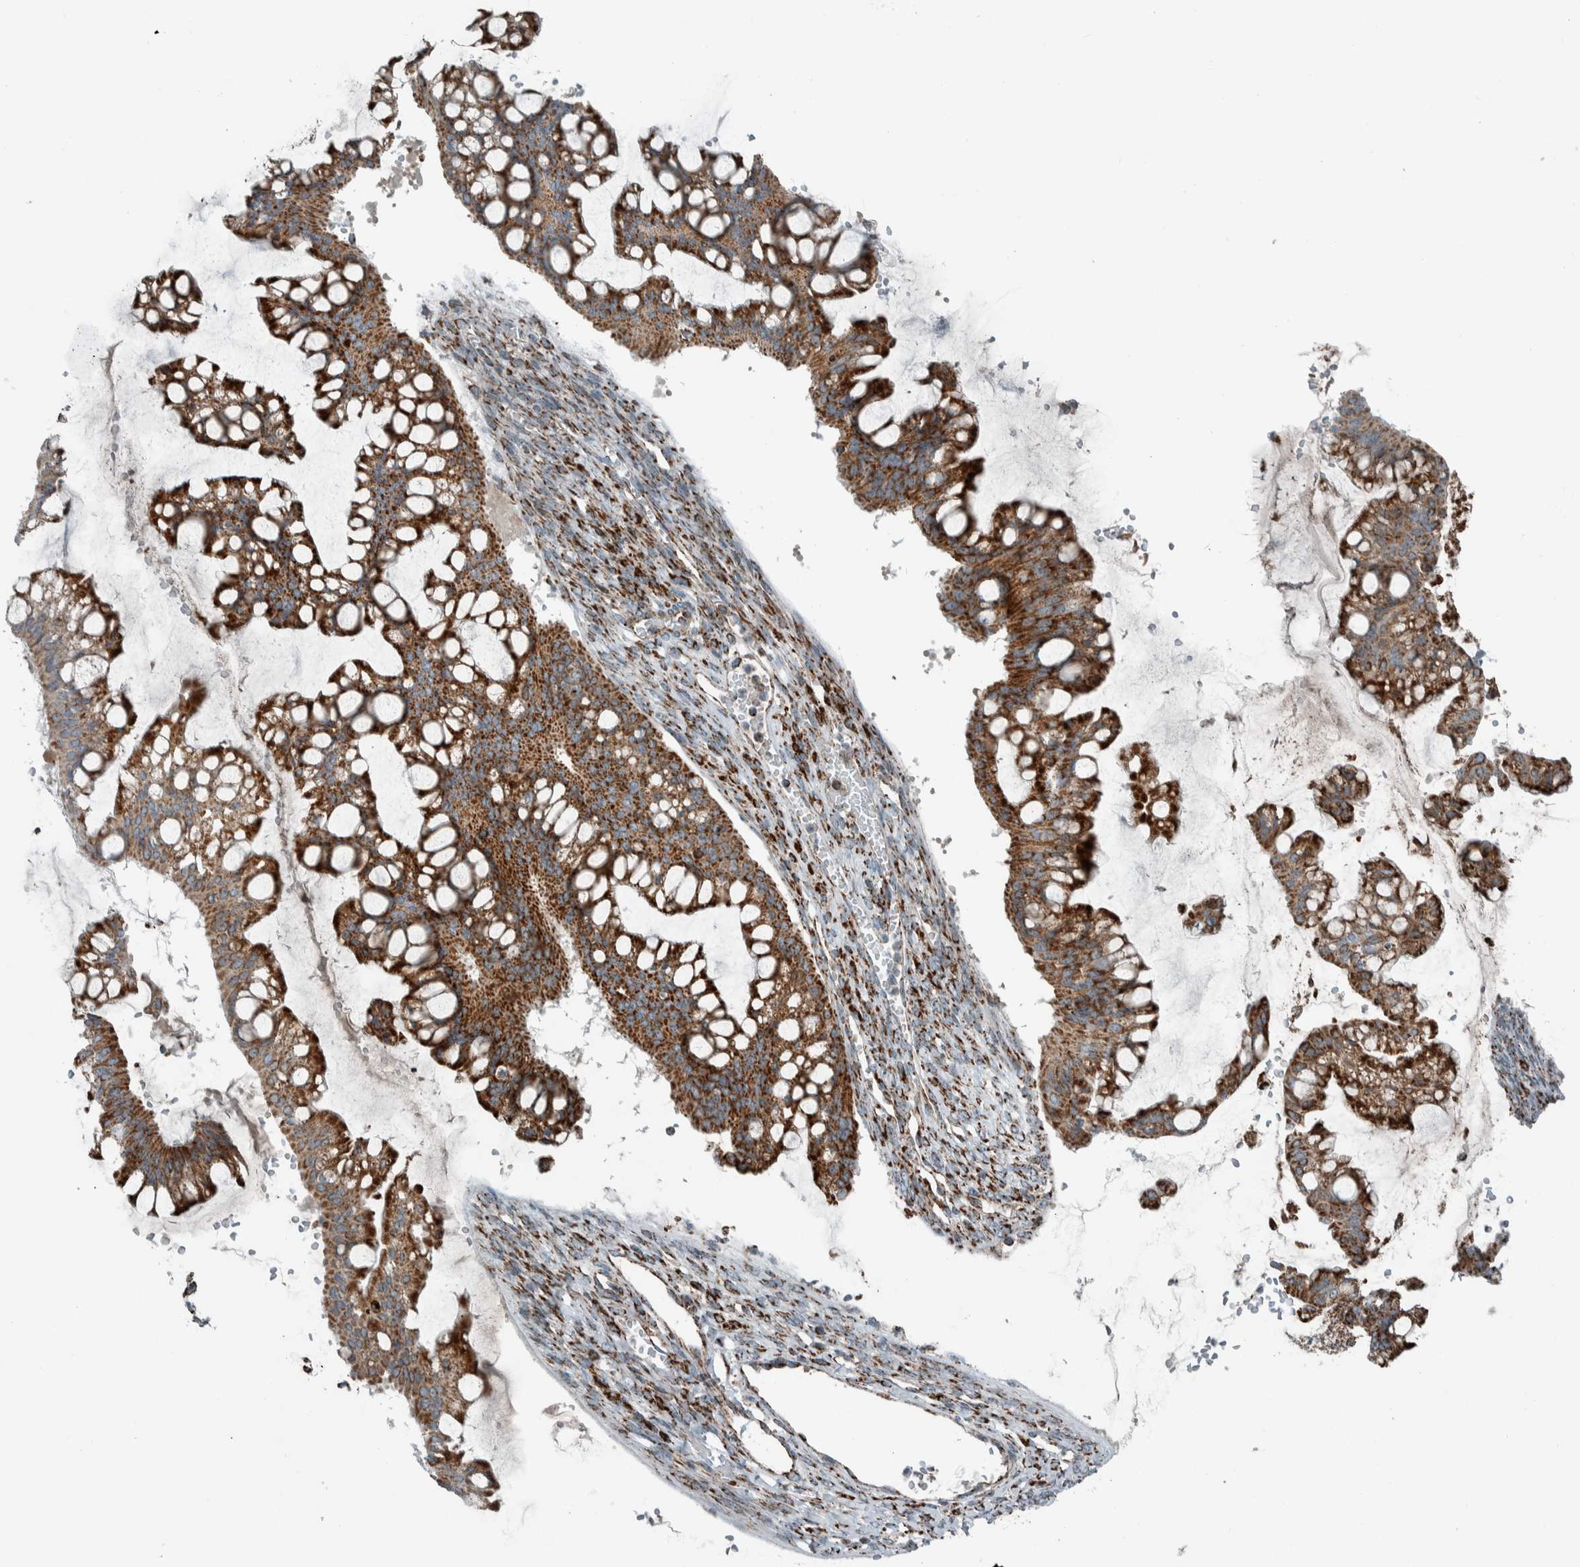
{"staining": {"intensity": "strong", "quantity": ">75%", "location": "cytoplasmic/membranous"}, "tissue": "ovarian cancer", "cell_type": "Tumor cells", "image_type": "cancer", "snomed": [{"axis": "morphology", "description": "Cystadenocarcinoma, mucinous, NOS"}, {"axis": "topography", "description": "Ovary"}], "caption": "Tumor cells reveal high levels of strong cytoplasmic/membranous staining in about >75% of cells in human ovarian cancer (mucinous cystadenocarcinoma).", "gene": "CNTROB", "patient": {"sex": "female", "age": 73}}